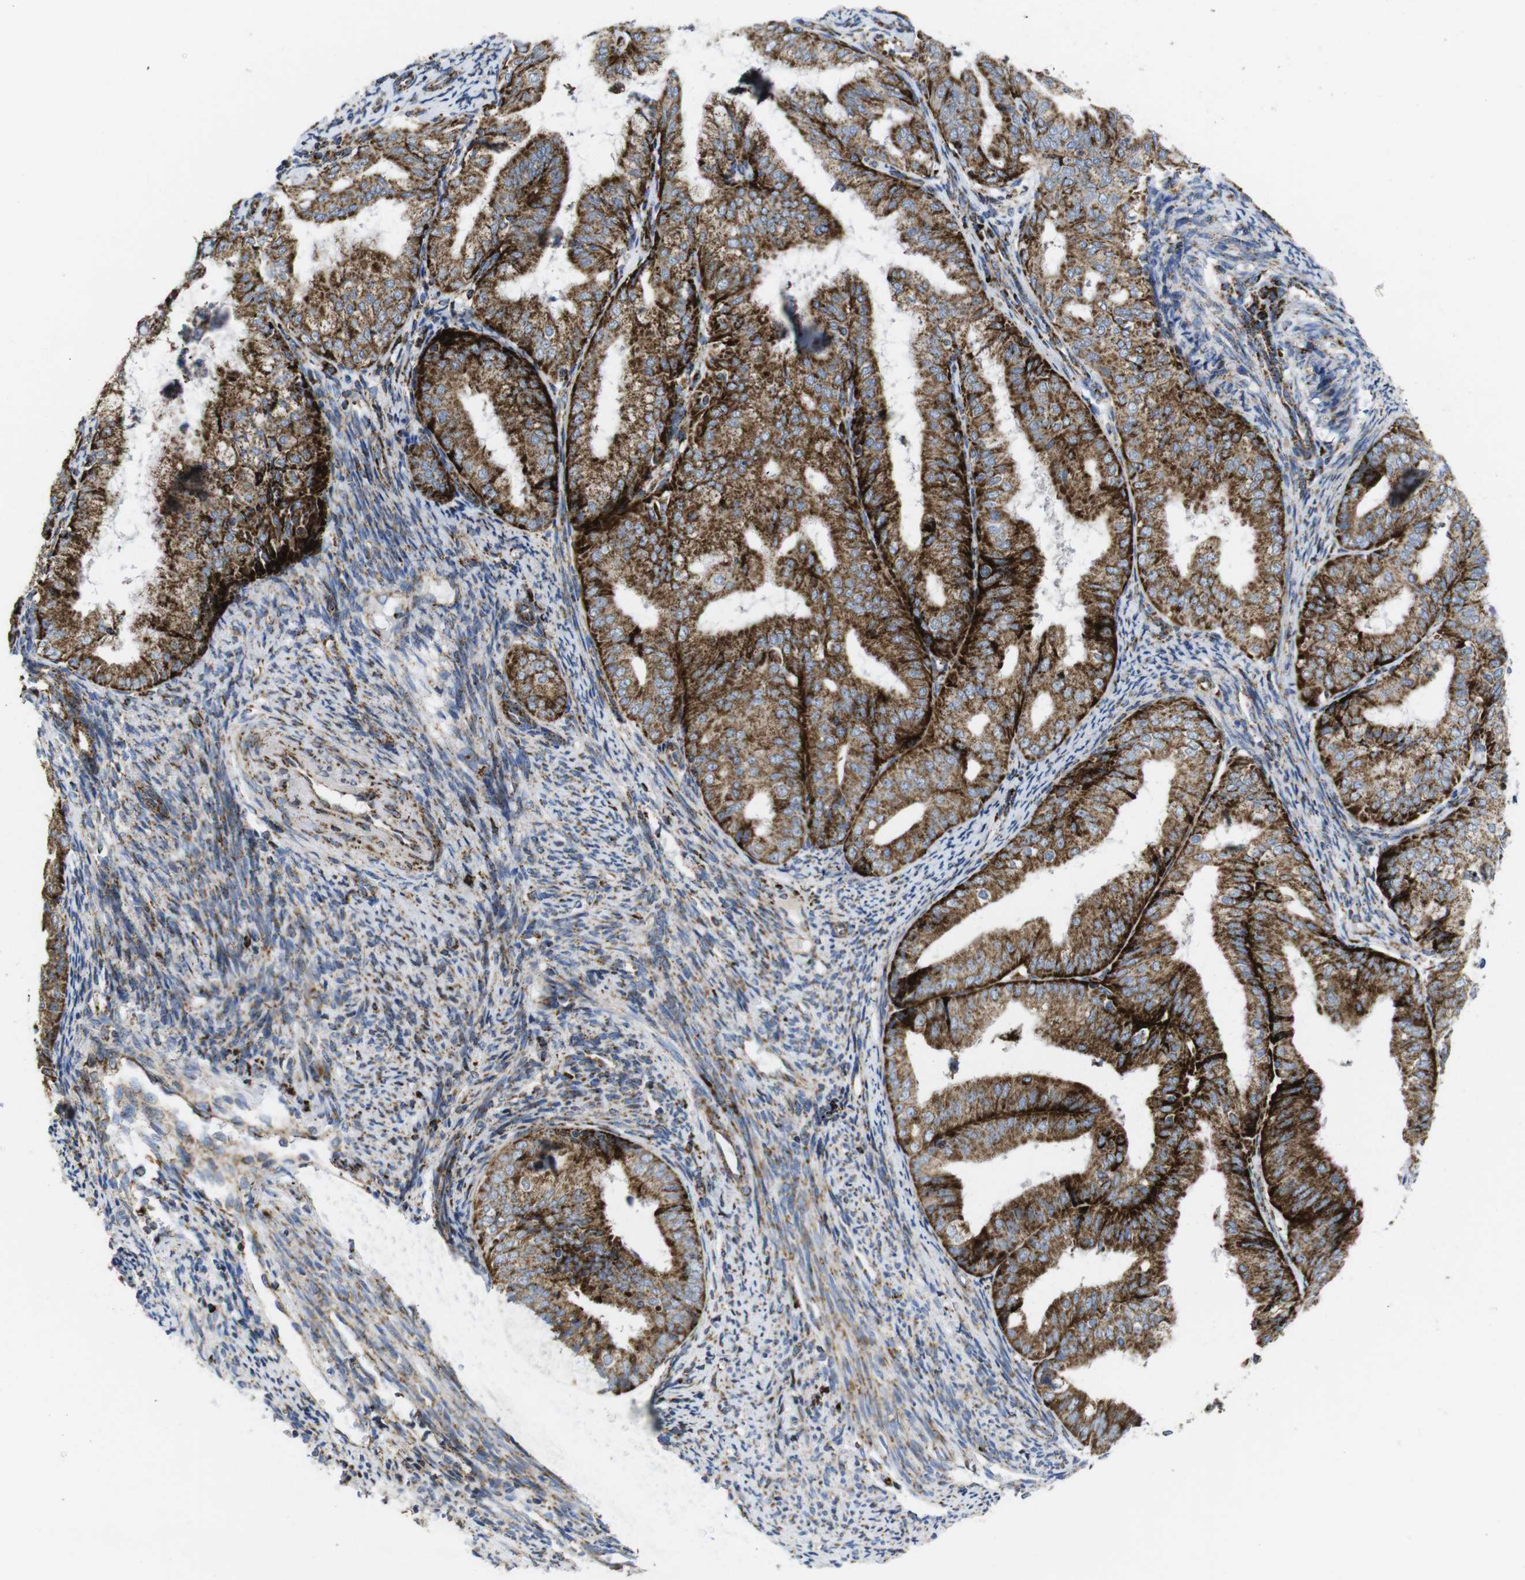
{"staining": {"intensity": "strong", "quantity": ">75%", "location": "cytoplasmic/membranous"}, "tissue": "endometrial cancer", "cell_type": "Tumor cells", "image_type": "cancer", "snomed": [{"axis": "morphology", "description": "Adenocarcinoma, NOS"}, {"axis": "topography", "description": "Endometrium"}], "caption": "Endometrial cancer stained with immunohistochemistry (IHC) demonstrates strong cytoplasmic/membranous staining in about >75% of tumor cells.", "gene": "TMEM192", "patient": {"sex": "female", "age": 63}}